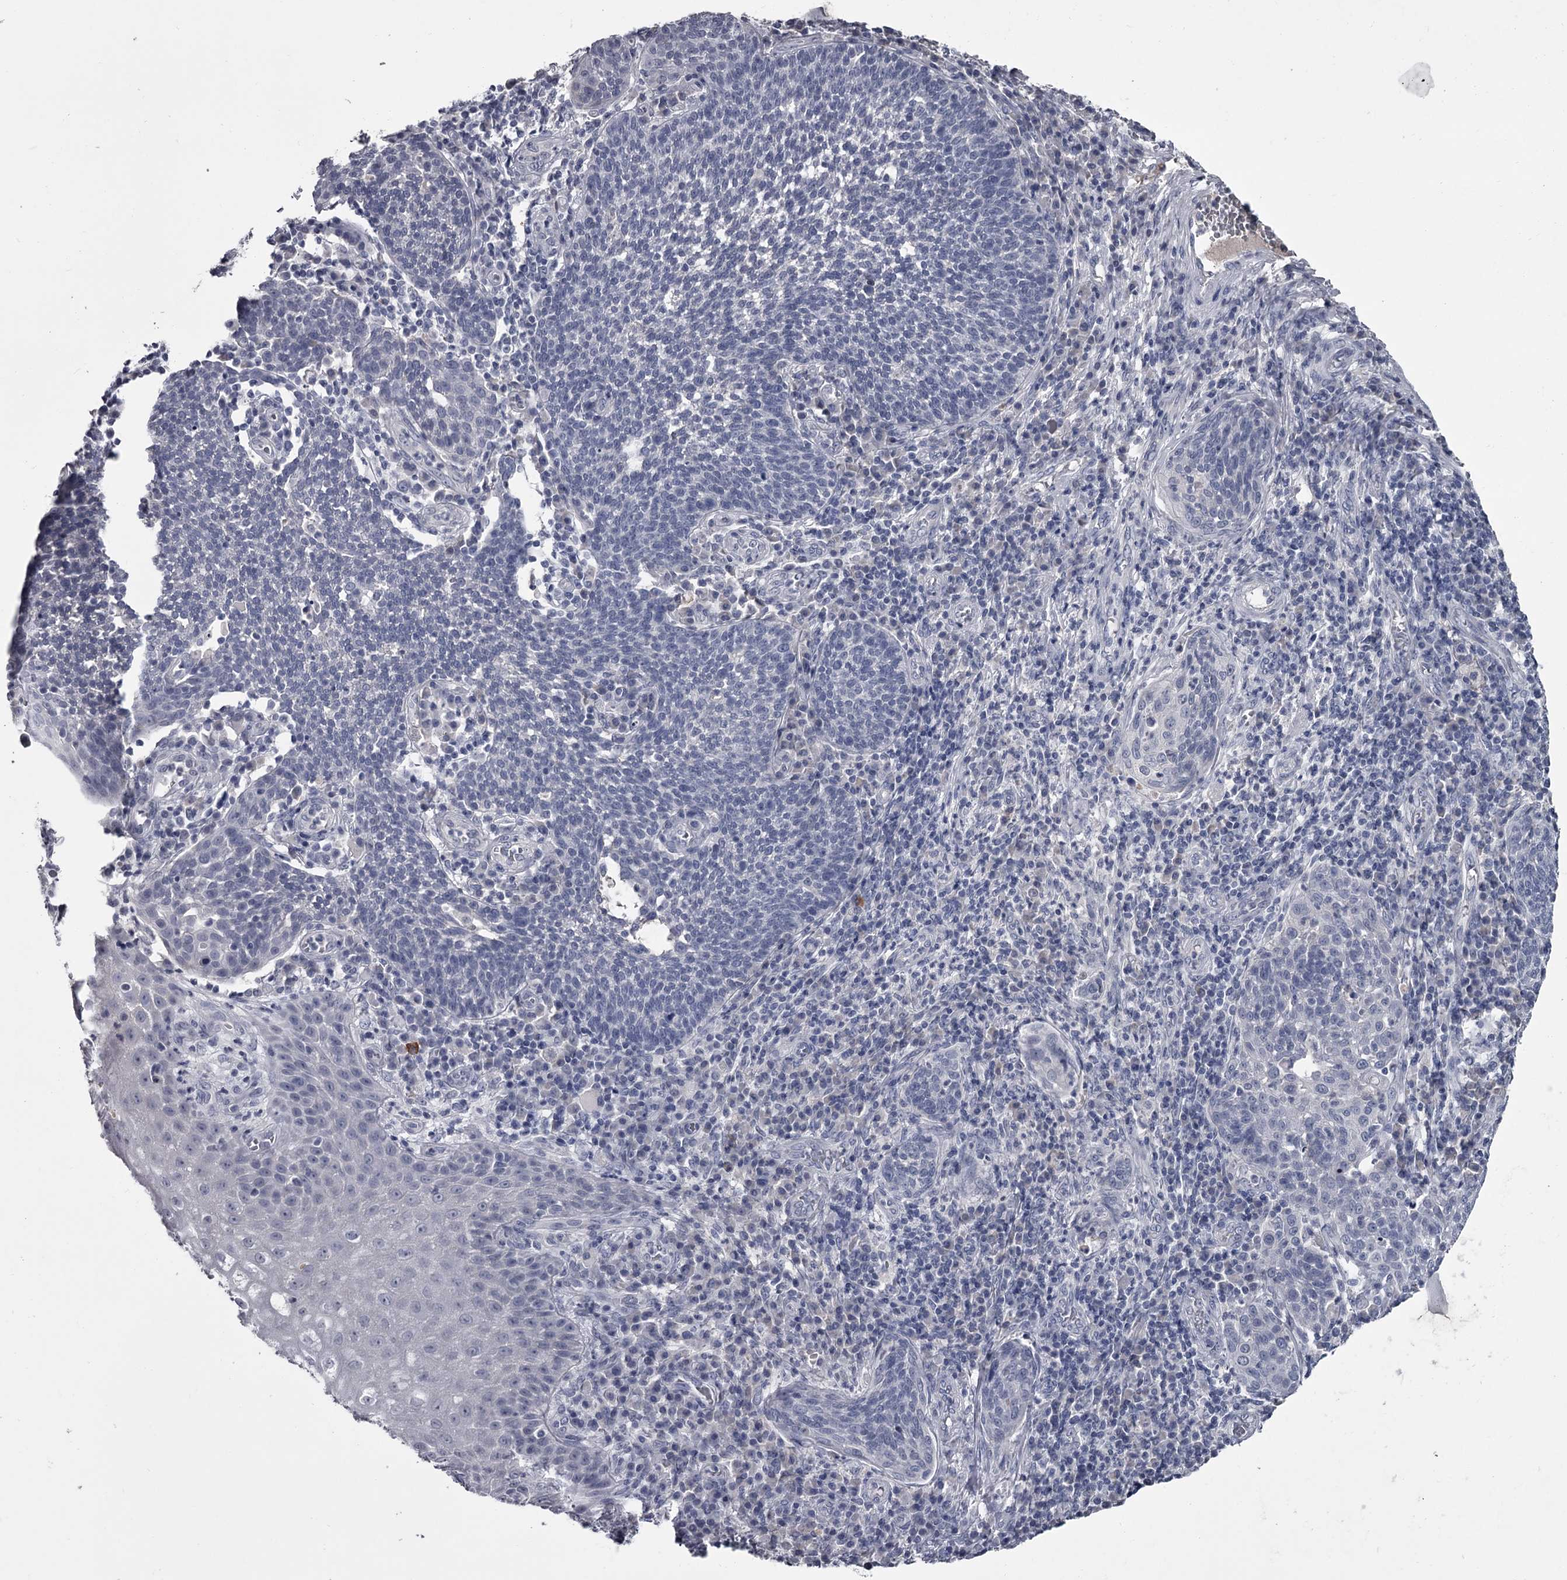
{"staining": {"intensity": "negative", "quantity": "none", "location": "none"}, "tissue": "cervical cancer", "cell_type": "Tumor cells", "image_type": "cancer", "snomed": [{"axis": "morphology", "description": "Squamous cell carcinoma, NOS"}, {"axis": "topography", "description": "Cervix"}], "caption": "A photomicrograph of human squamous cell carcinoma (cervical) is negative for staining in tumor cells.", "gene": "DAO", "patient": {"sex": "female", "age": 34}}